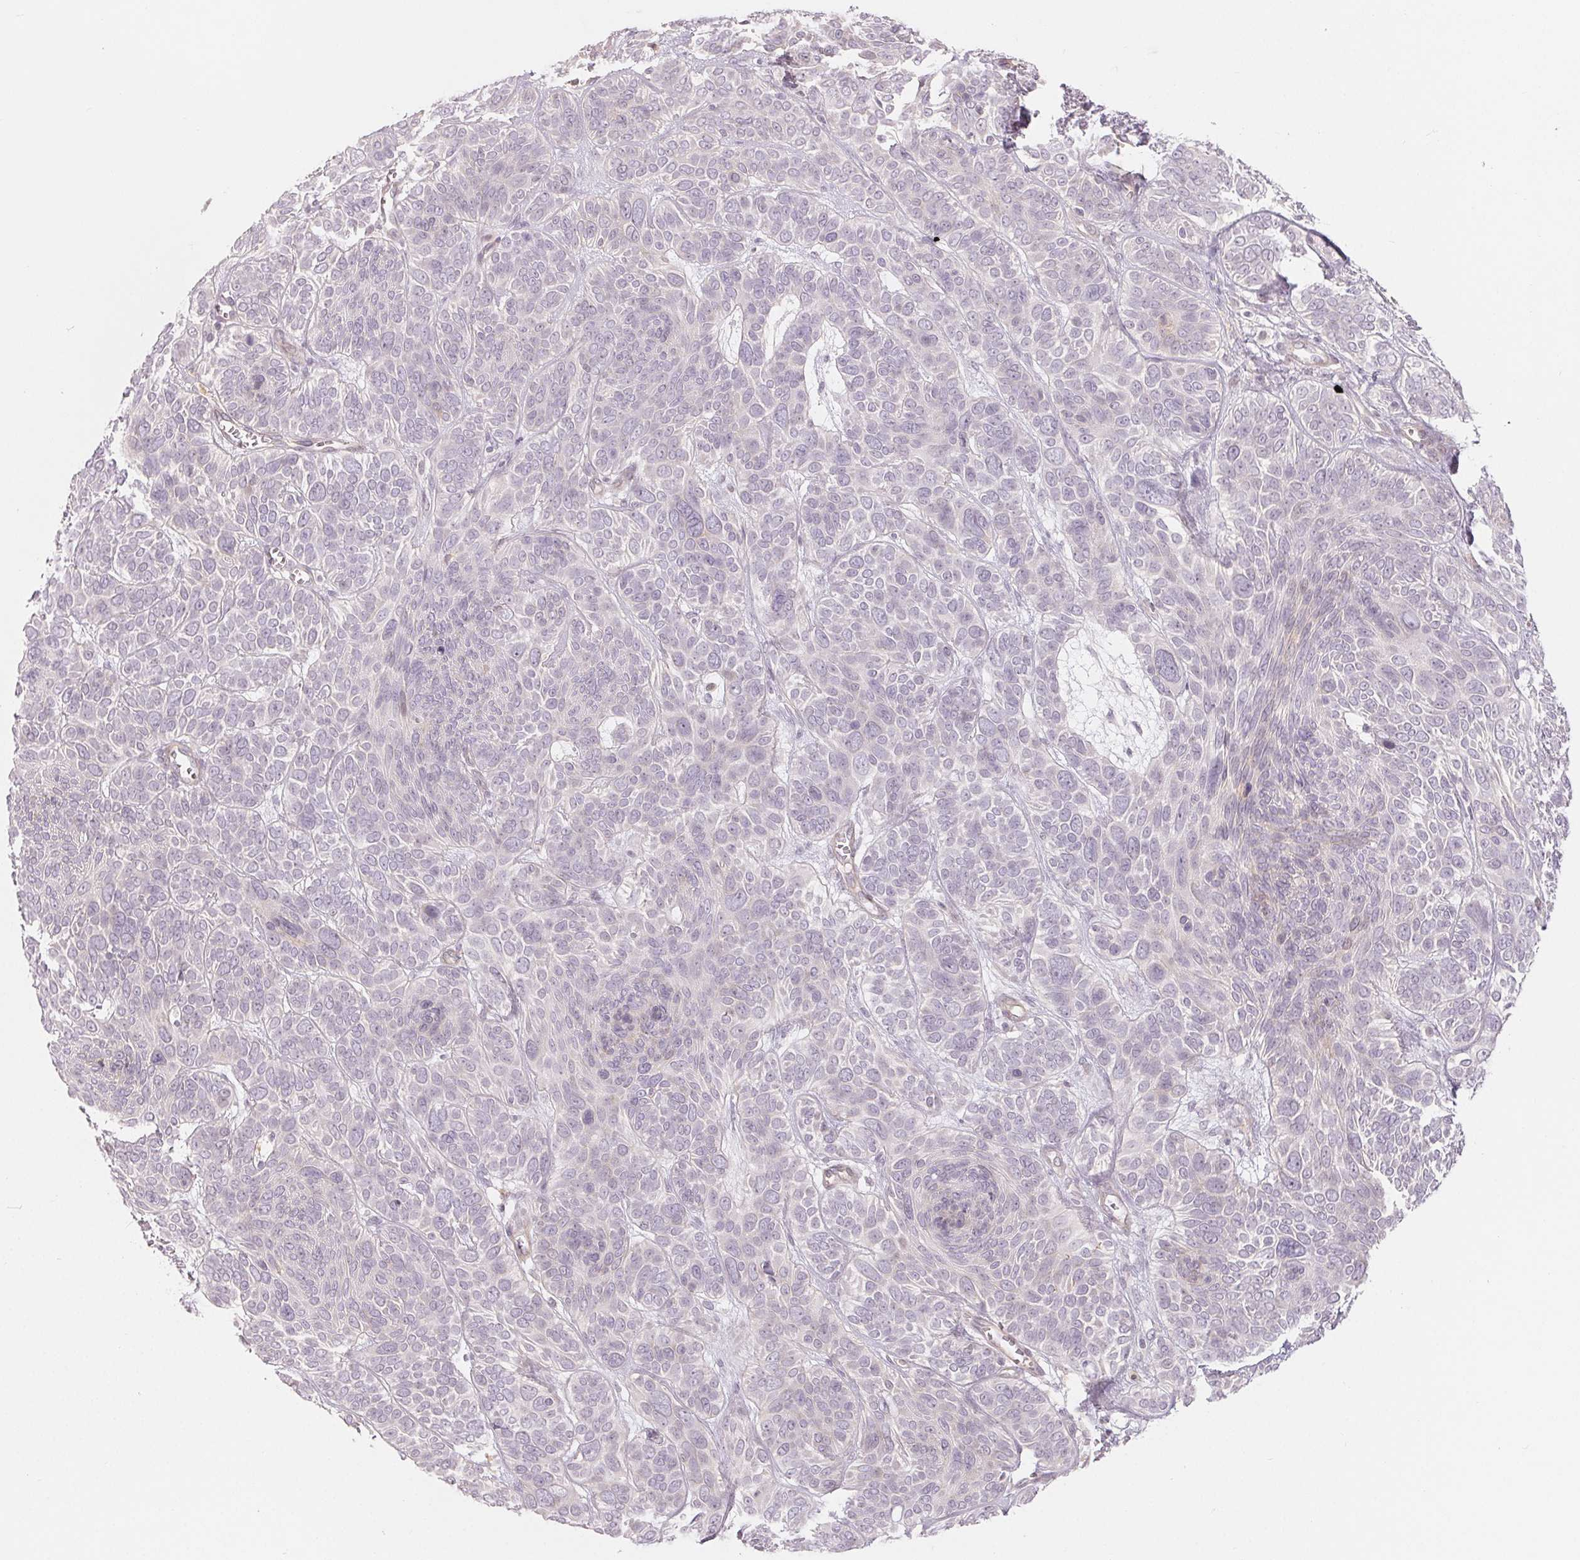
{"staining": {"intensity": "negative", "quantity": "none", "location": "none"}, "tissue": "skin cancer", "cell_type": "Tumor cells", "image_type": "cancer", "snomed": [{"axis": "morphology", "description": "Basal cell carcinoma"}, {"axis": "topography", "description": "Skin"}, {"axis": "topography", "description": "Skin of face"}], "caption": "The immunohistochemistry (IHC) photomicrograph has no significant positivity in tumor cells of basal cell carcinoma (skin) tissue. Brightfield microscopy of IHC stained with DAB (3,3'-diaminobenzidine) (brown) and hematoxylin (blue), captured at high magnification.", "gene": "DENND2C", "patient": {"sex": "male", "age": 73}}